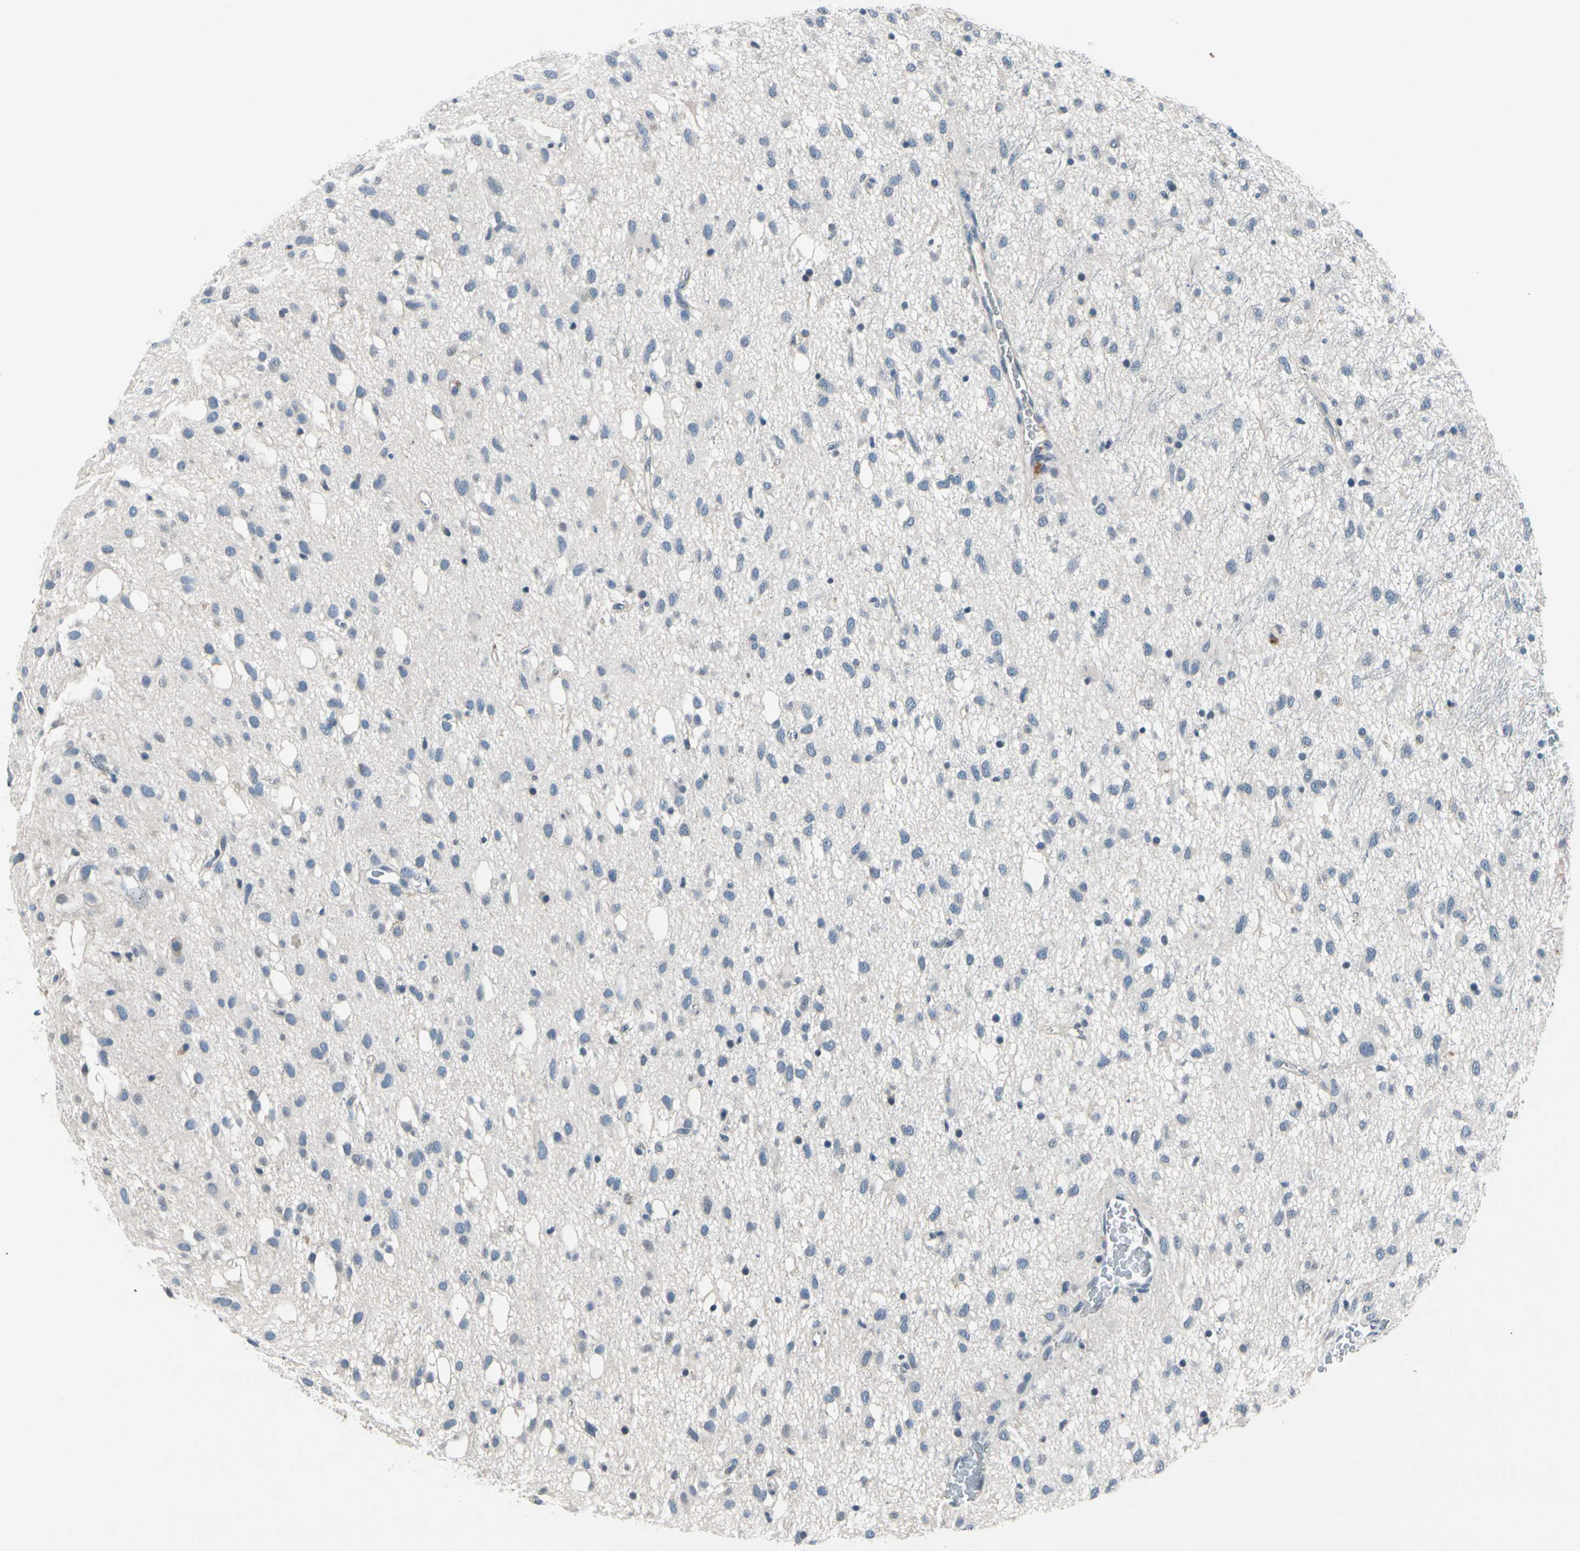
{"staining": {"intensity": "negative", "quantity": "none", "location": "none"}, "tissue": "glioma", "cell_type": "Tumor cells", "image_type": "cancer", "snomed": [{"axis": "morphology", "description": "Glioma, malignant, Low grade"}, {"axis": "topography", "description": "Brain"}], "caption": "DAB immunohistochemical staining of human glioma shows no significant expression in tumor cells. (DAB immunohistochemistry with hematoxylin counter stain).", "gene": "SELENOK", "patient": {"sex": "male", "age": 77}}